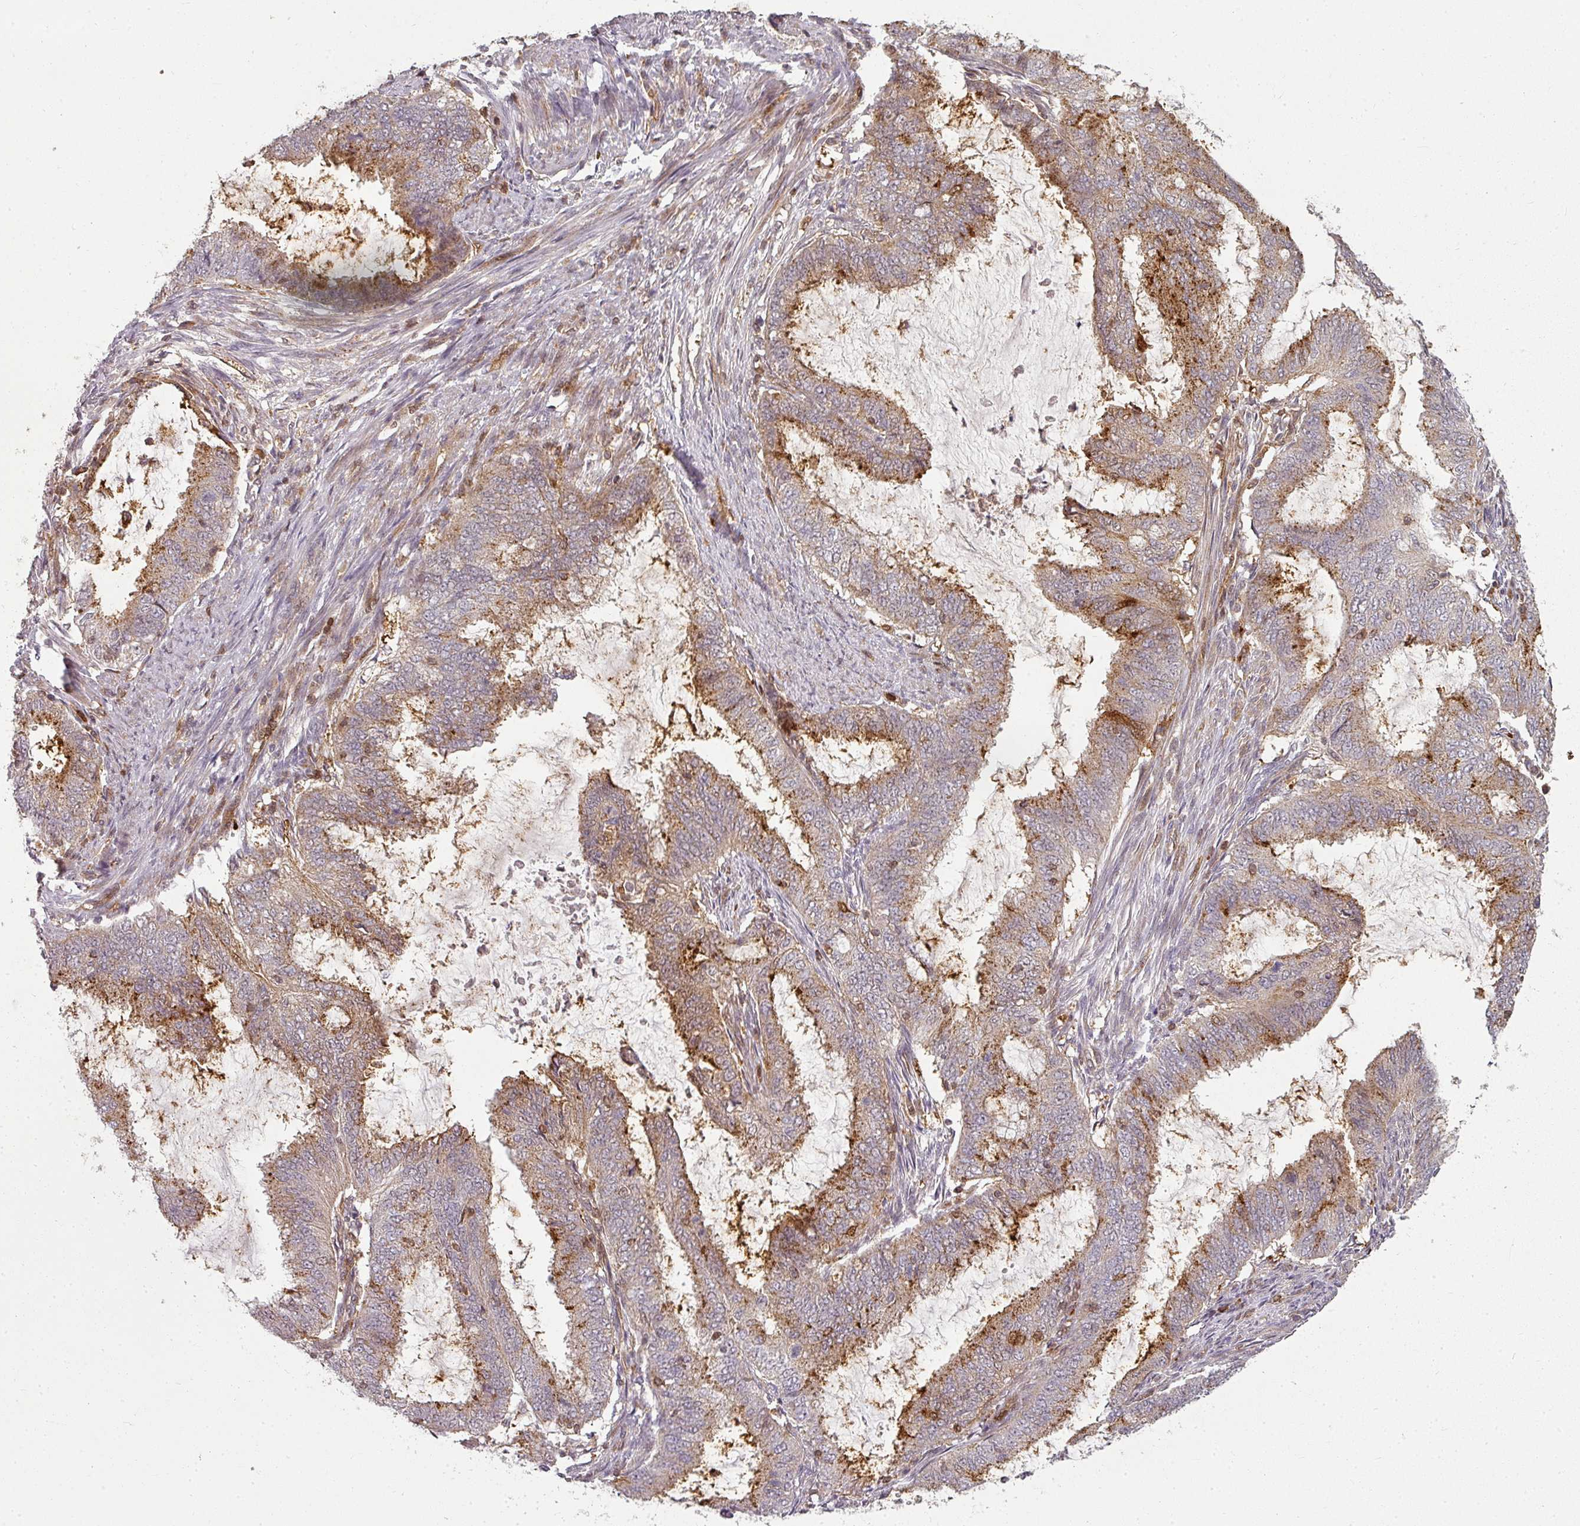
{"staining": {"intensity": "moderate", "quantity": "25%-75%", "location": "cytoplasmic/membranous"}, "tissue": "endometrial cancer", "cell_type": "Tumor cells", "image_type": "cancer", "snomed": [{"axis": "morphology", "description": "Adenocarcinoma, NOS"}, {"axis": "topography", "description": "Endometrium"}], "caption": "A brown stain labels moderate cytoplasmic/membranous expression of a protein in human endometrial adenocarcinoma tumor cells.", "gene": "CLIC1", "patient": {"sex": "female", "age": 51}}